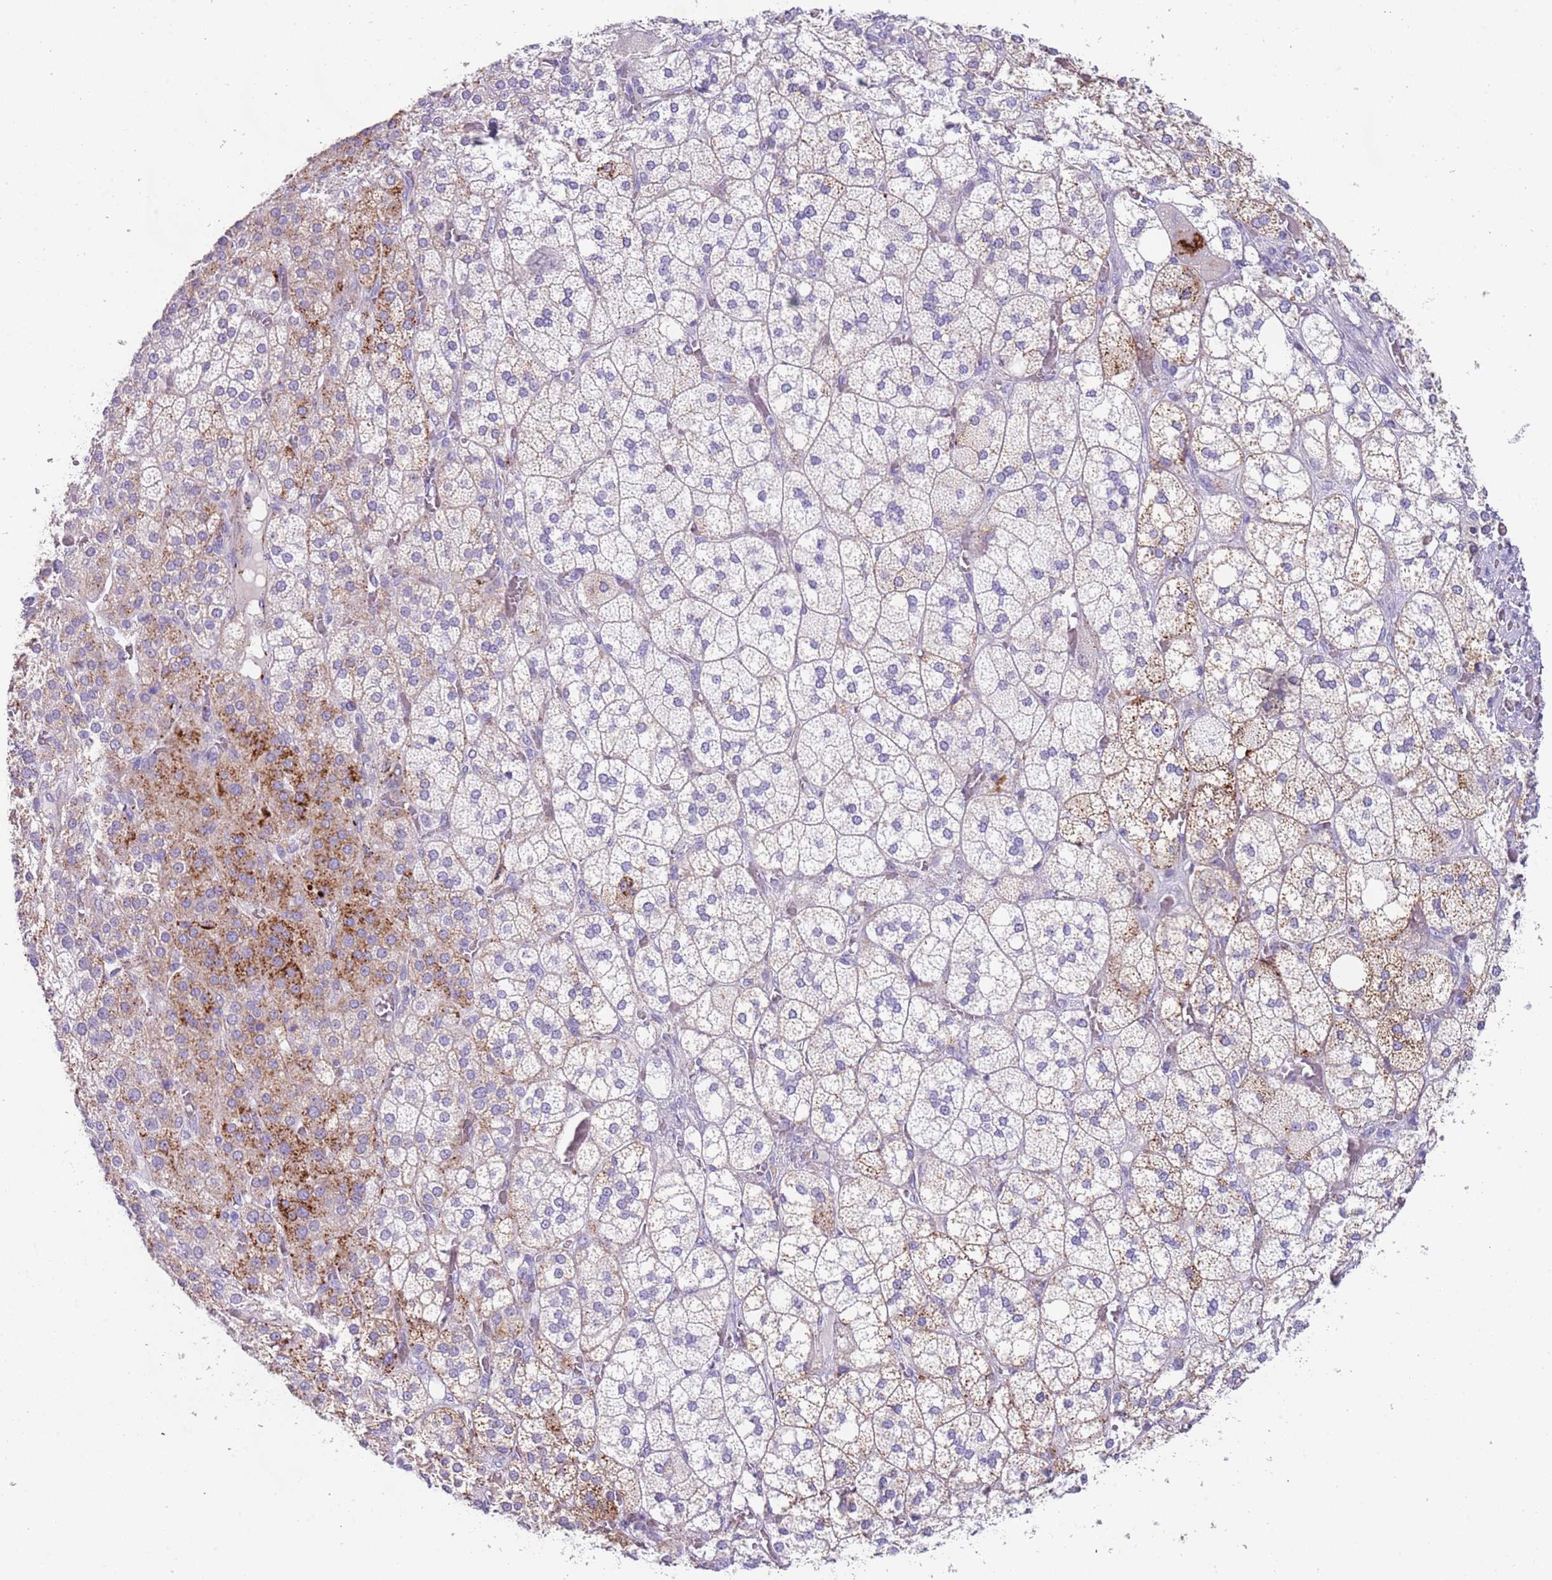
{"staining": {"intensity": "strong", "quantity": "<25%", "location": "cytoplasmic/membranous"}, "tissue": "adrenal gland", "cell_type": "Glandular cells", "image_type": "normal", "snomed": [{"axis": "morphology", "description": "Normal tissue, NOS"}, {"axis": "topography", "description": "Adrenal gland"}], "caption": "Adrenal gland stained with DAB (3,3'-diaminobenzidine) immunohistochemistry (IHC) shows medium levels of strong cytoplasmic/membranous staining in approximately <25% of glandular cells. The staining is performed using DAB brown chromogen to label protein expression. The nuclei are counter-stained blue using hematoxylin.", "gene": "LRRN3", "patient": {"sex": "male", "age": 61}}